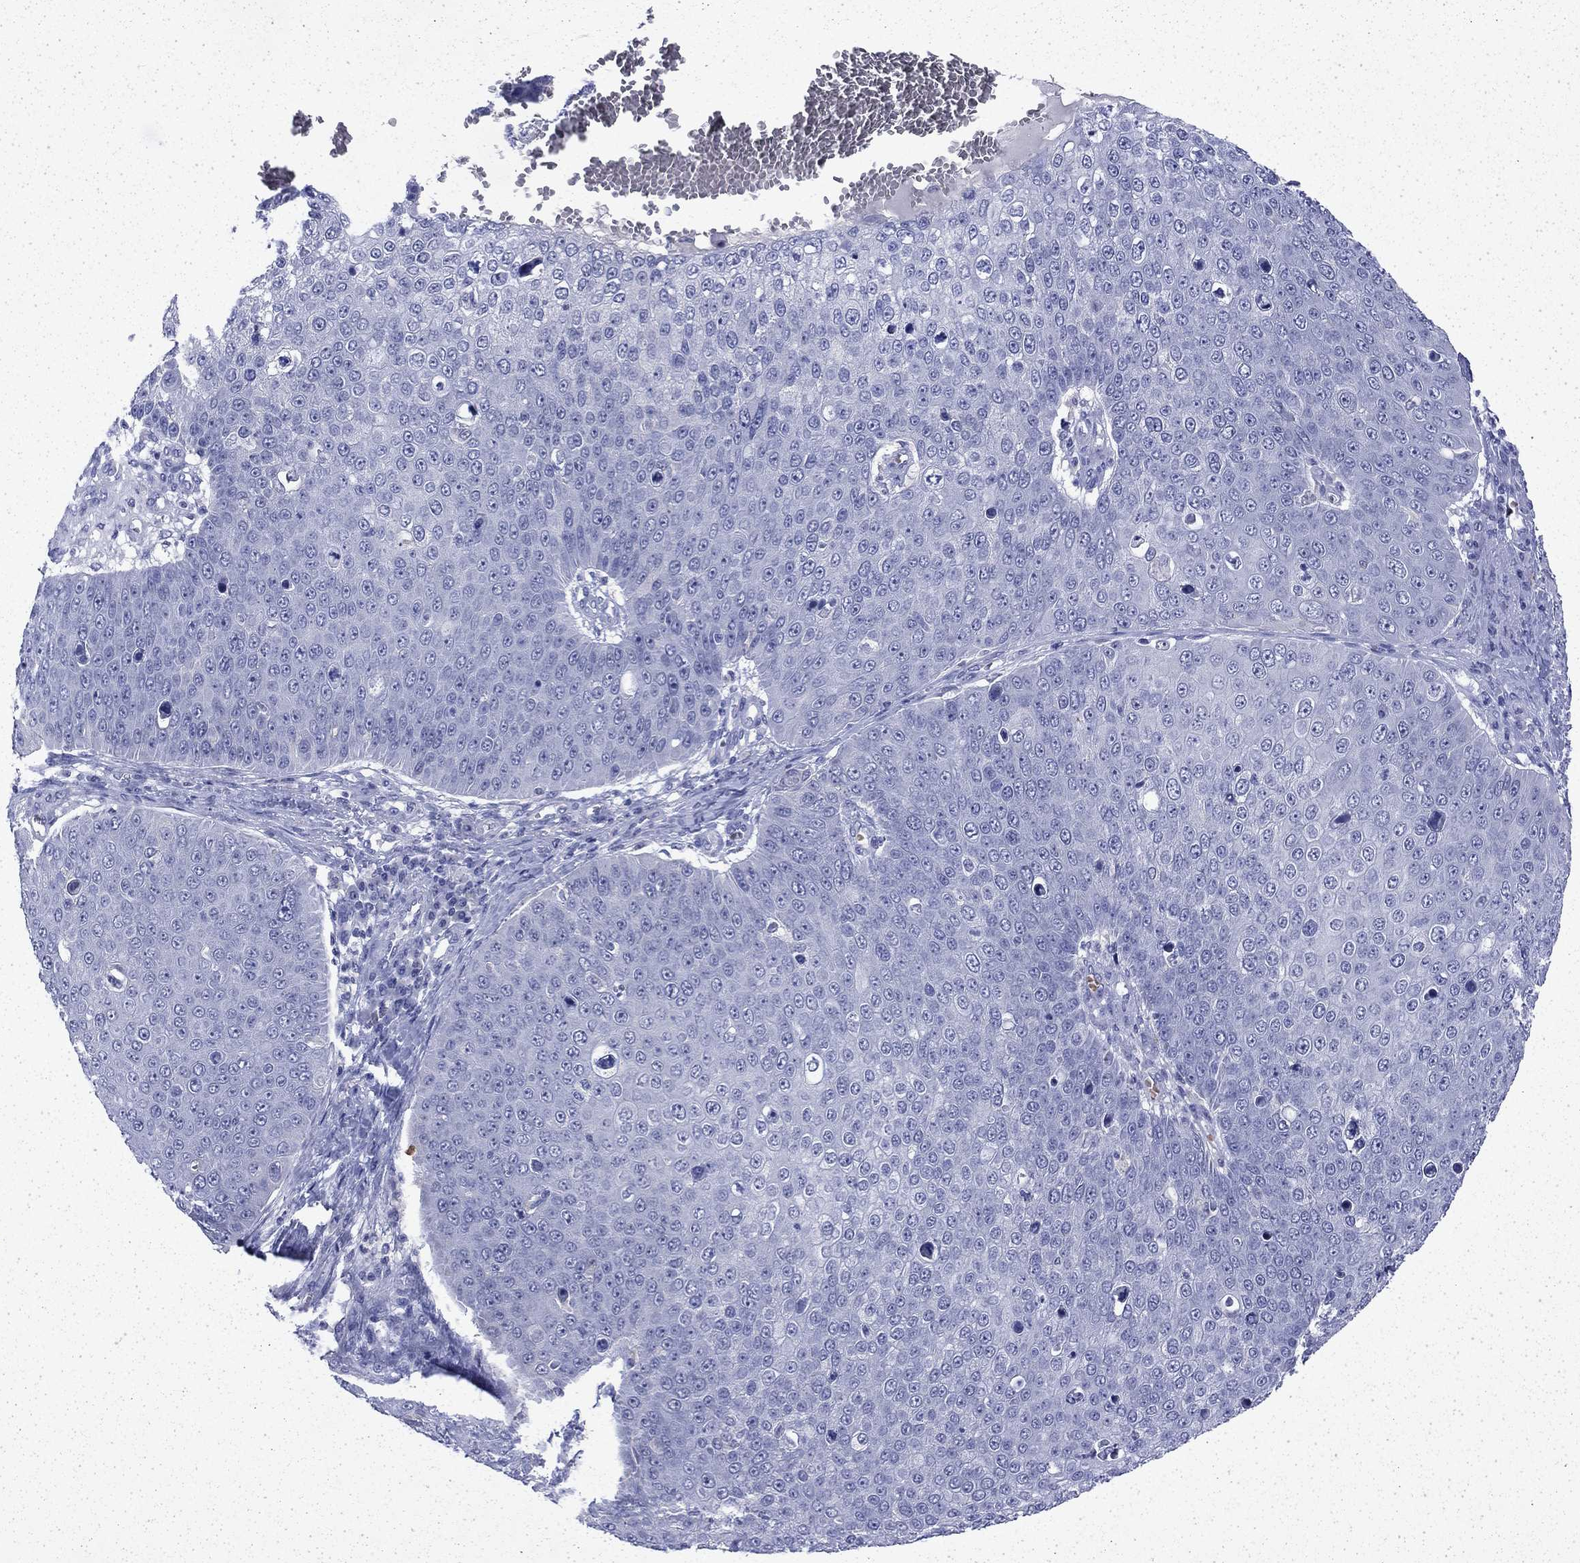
{"staining": {"intensity": "negative", "quantity": "none", "location": "none"}, "tissue": "skin cancer", "cell_type": "Tumor cells", "image_type": "cancer", "snomed": [{"axis": "morphology", "description": "Squamous cell carcinoma, NOS"}, {"axis": "topography", "description": "Skin"}], "caption": "Immunohistochemistry (IHC) image of skin cancer (squamous cell carcinoma) stained for a protein (brown), which displays no positivity in tumor cells.", "gene": "ENPP6", "patient": {"sex": "male", "age": 71}}